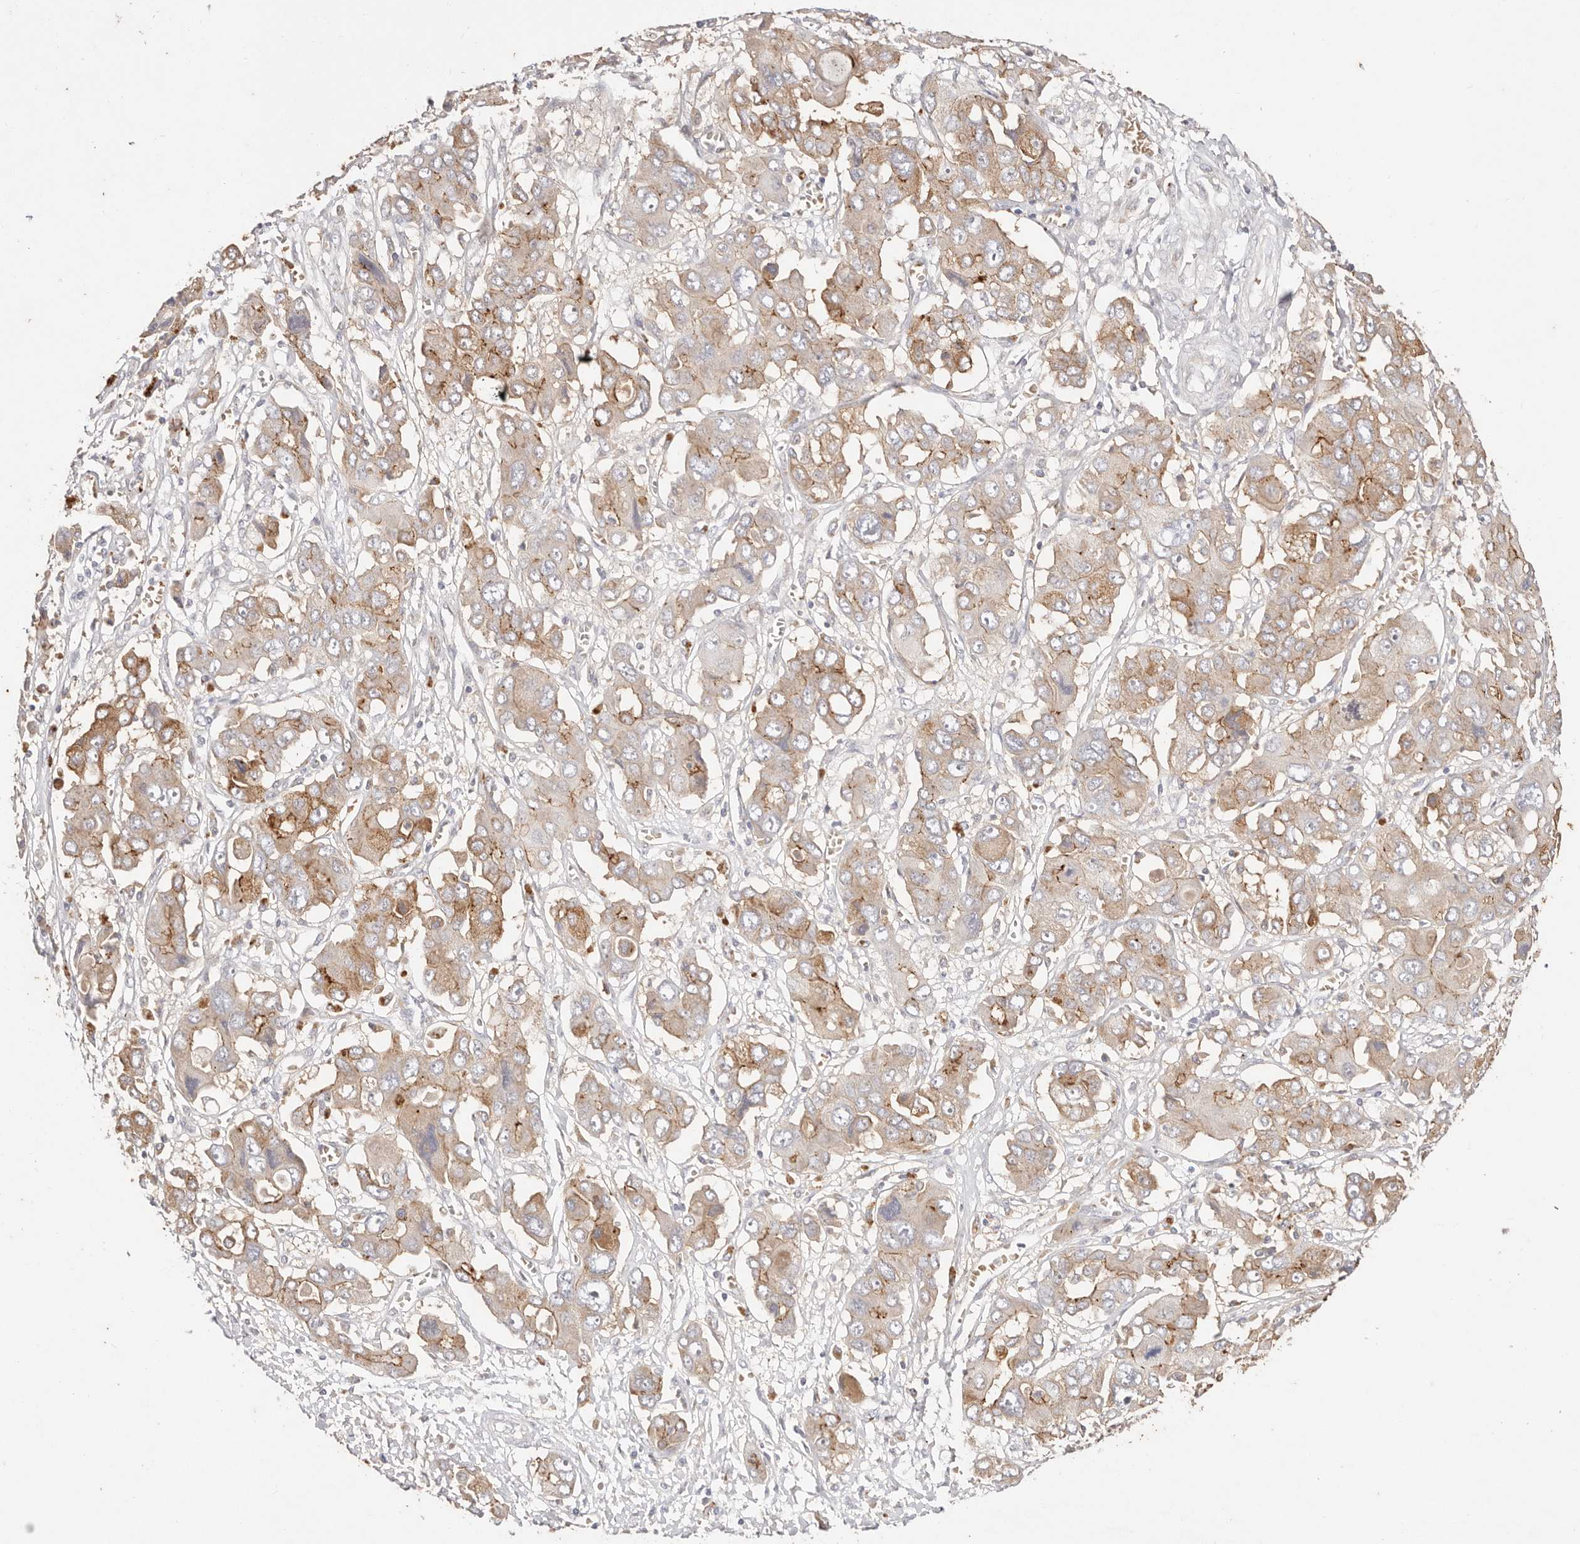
{"staining": {"intensity": "moderate", "quantity": "<25%", "location": "cytoplasmic/membranous"}, "tissue": "liver cancer", "cell_type": "Tumor cells", "image_type": "cancer", "snomed": [{"axis": "morphology", "description": "Cholangiocarcinoma"}, {"axis": "topography", "description": "Liver"}], "caption": "A photomicrograph showing moderate cytoplasmic/membranous expression in approximately <25% of tumor cells in liver cancer (cholangiocarcinoma), as visualized by brown immunohistochemical staining.", "gene": "CXADR", "patient": {"sex": "male", "age": 67}}